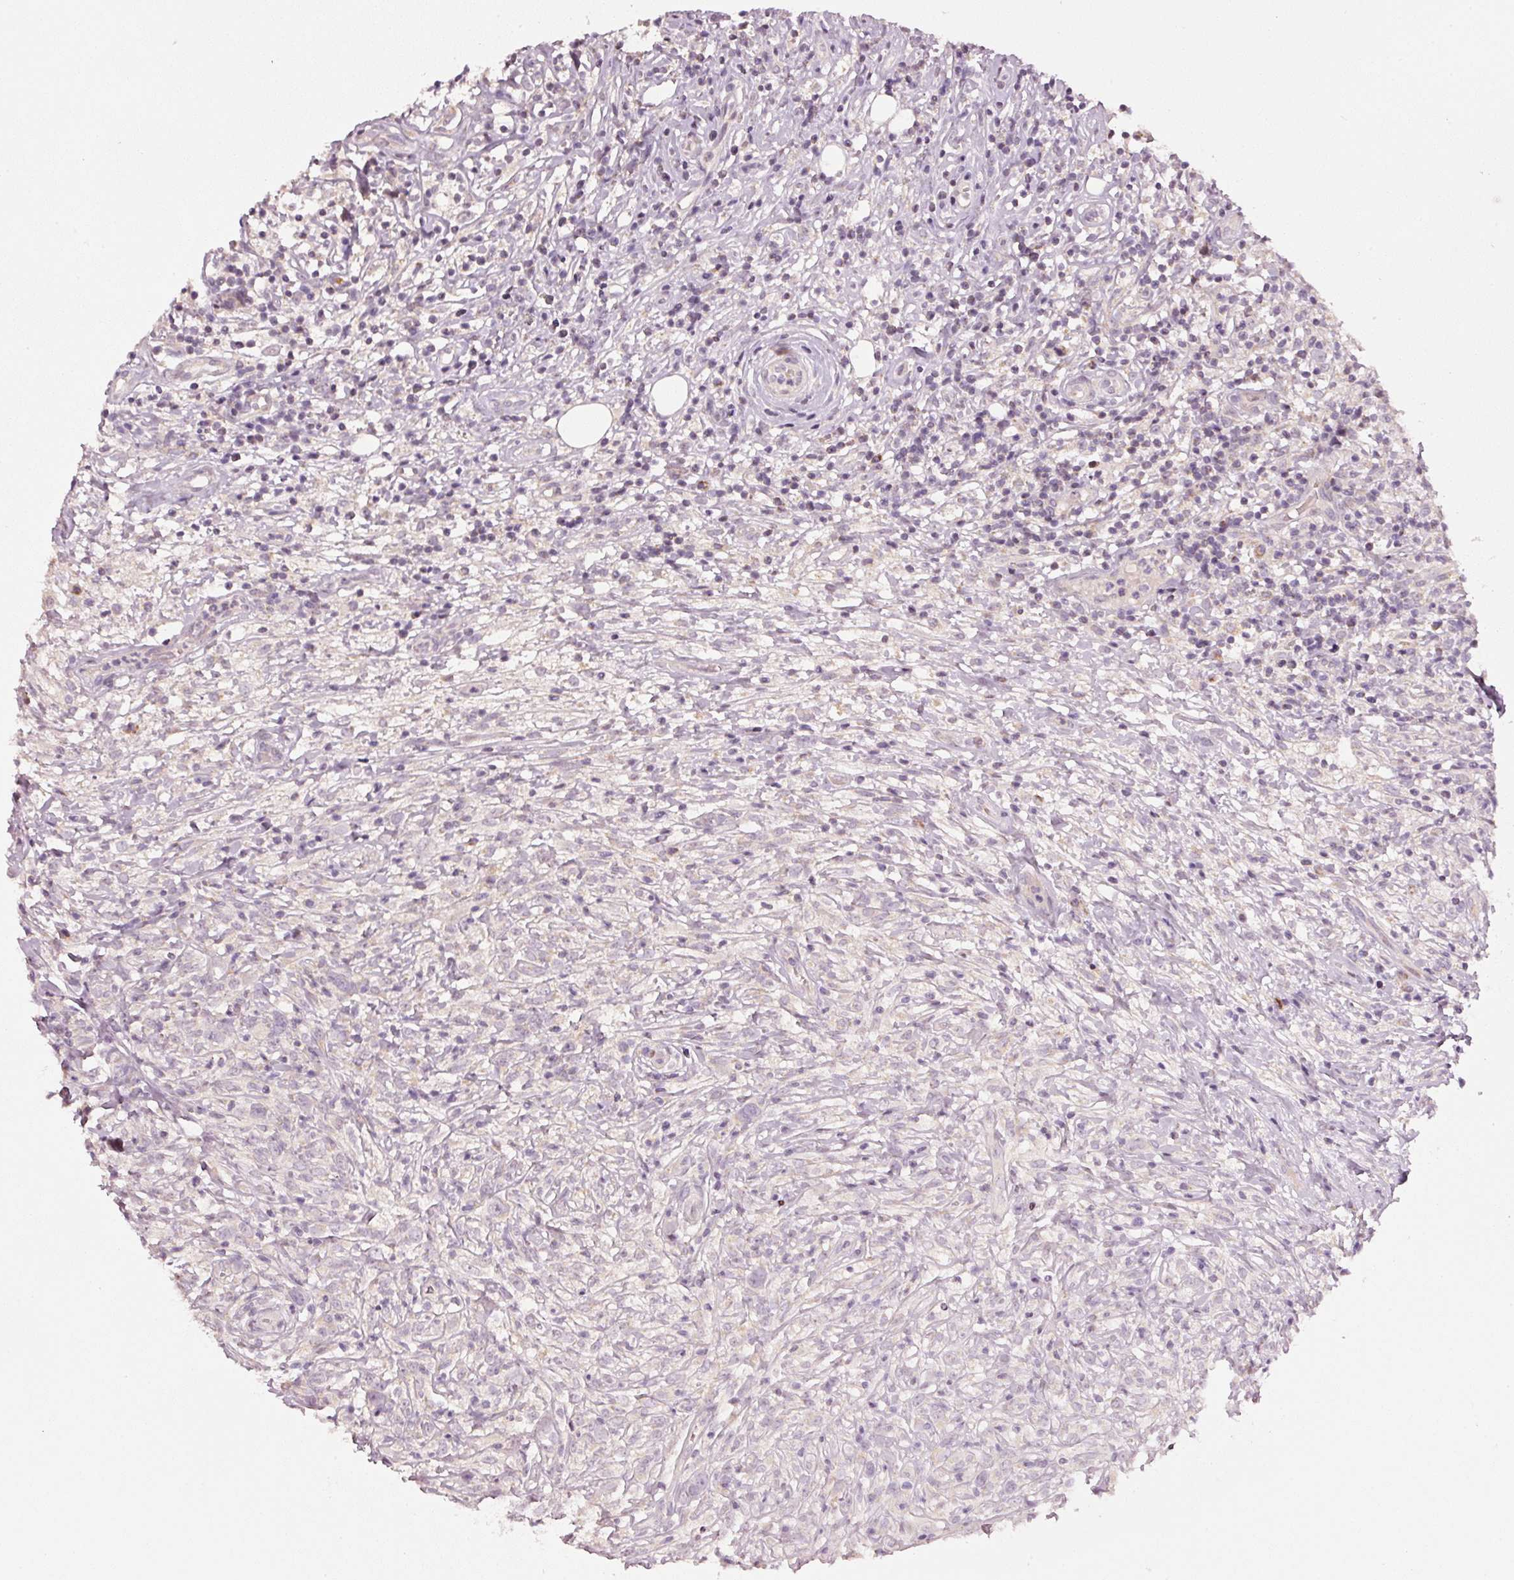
{"staining": {"intensity": "negative", "quantity": "none", "location": "none"}, "tissue": "lymphoma", "cell_type": "Tumor cells", "image_type": "cancer", "snomed": [{"axis": "morphology", "description": "Hodgkin's disease, NOS"}, {"axis": "topography", "description": "No Tissue"}], "caption": "Immunohistochemistry (IHC) photomicrograph of Hodgkin's disease stained for a protein (brown), which demonstrates no staining in tumor cells.", "gene": "TOB2", "patient": {"sex": "female", "age": 21}}